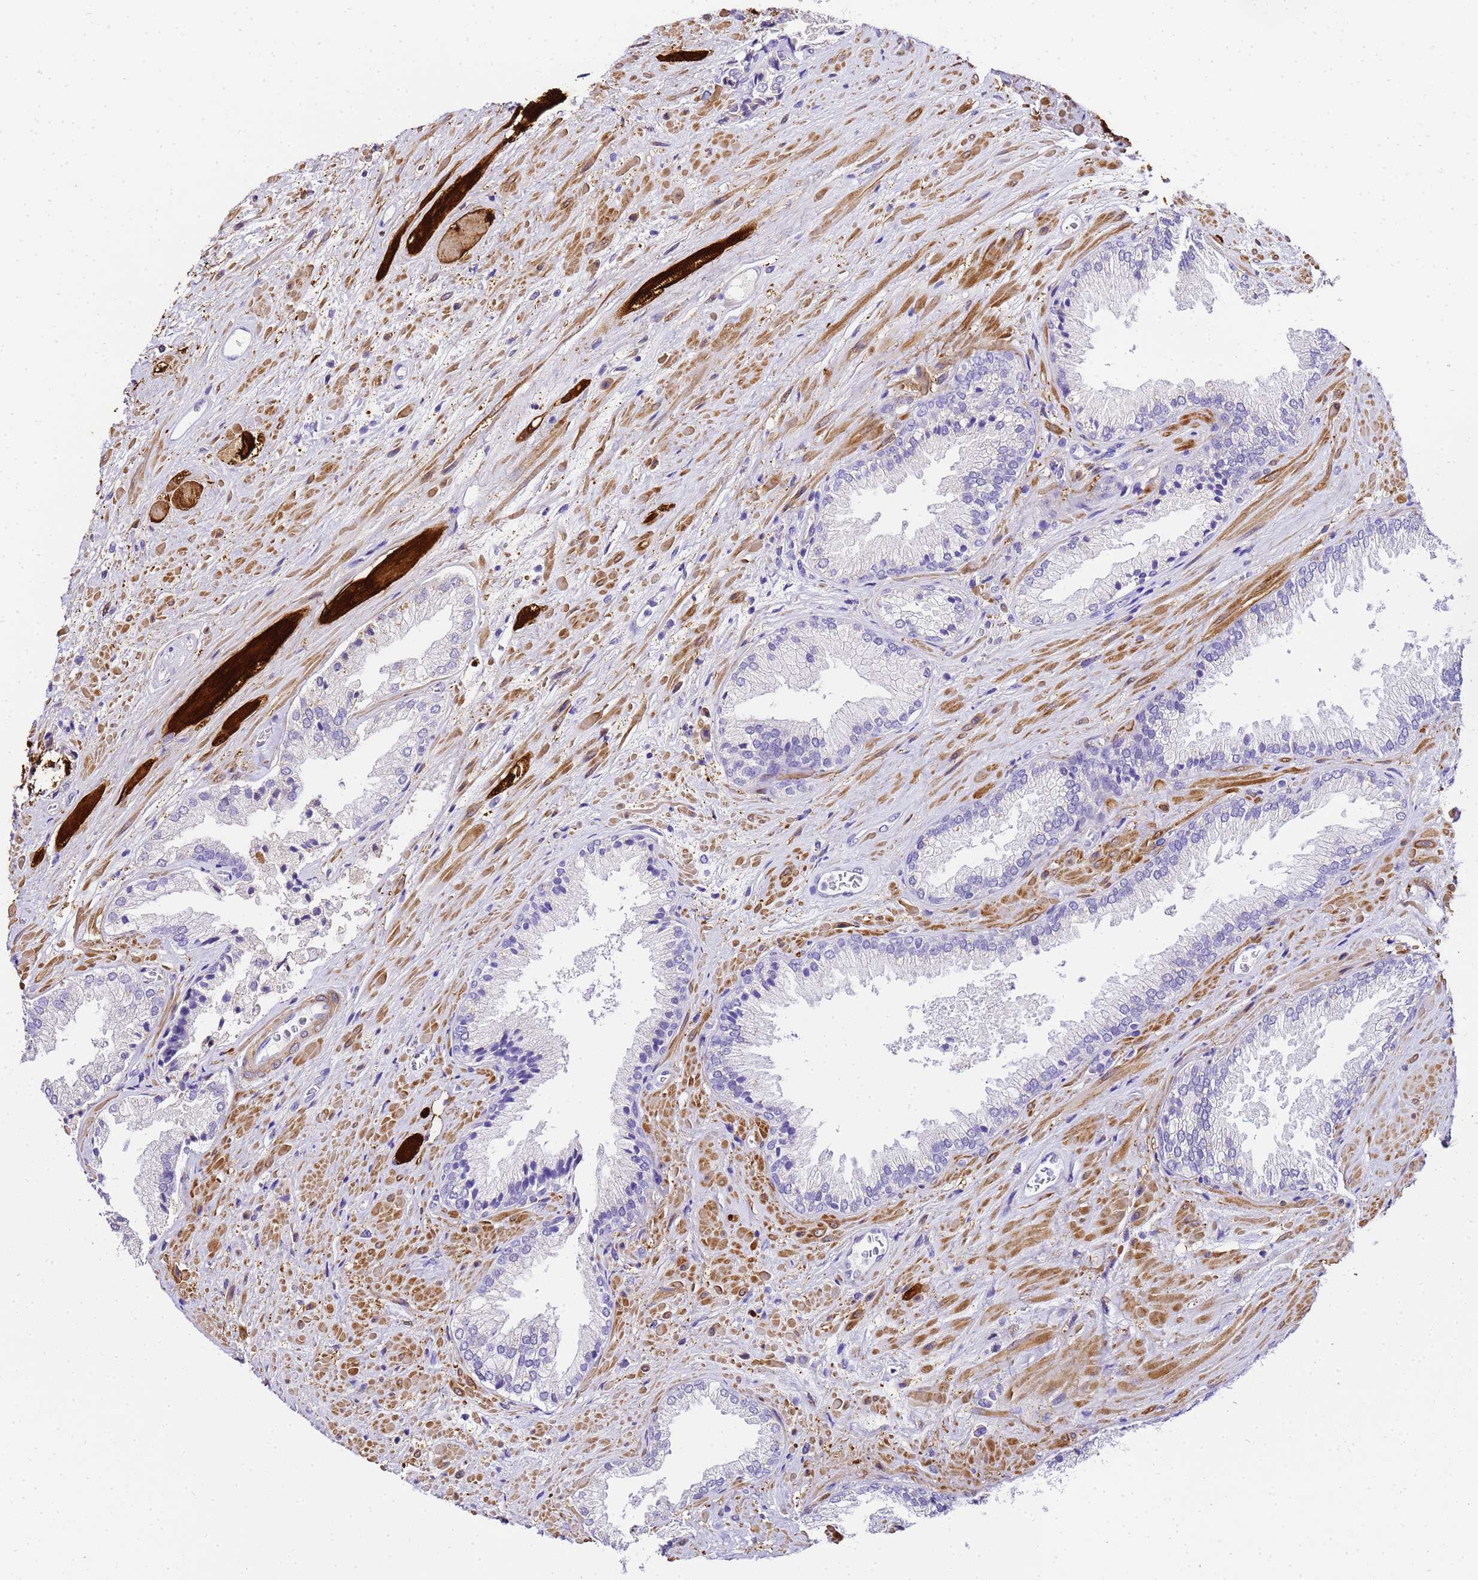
{"staining": {"intensity": "negative", "quantity": "none", "location": "none"}, "tissue": "prostate cancer", "cell_type": "Tumor cells", "image_type": "cancer", "snomed": [{"axis": "morphology", "description": "Adenocarcinoma, High grade"}, {"axis": "topography", "description": "Prostate"}], "caption": "An IHC micrograph of prostate cancer is shown. There is no staining in tumor cells of prostate cancer. Nuclei are stained in blue.", "gene": "HSPB6", "patient": {"sex": "male", "age": 71}}